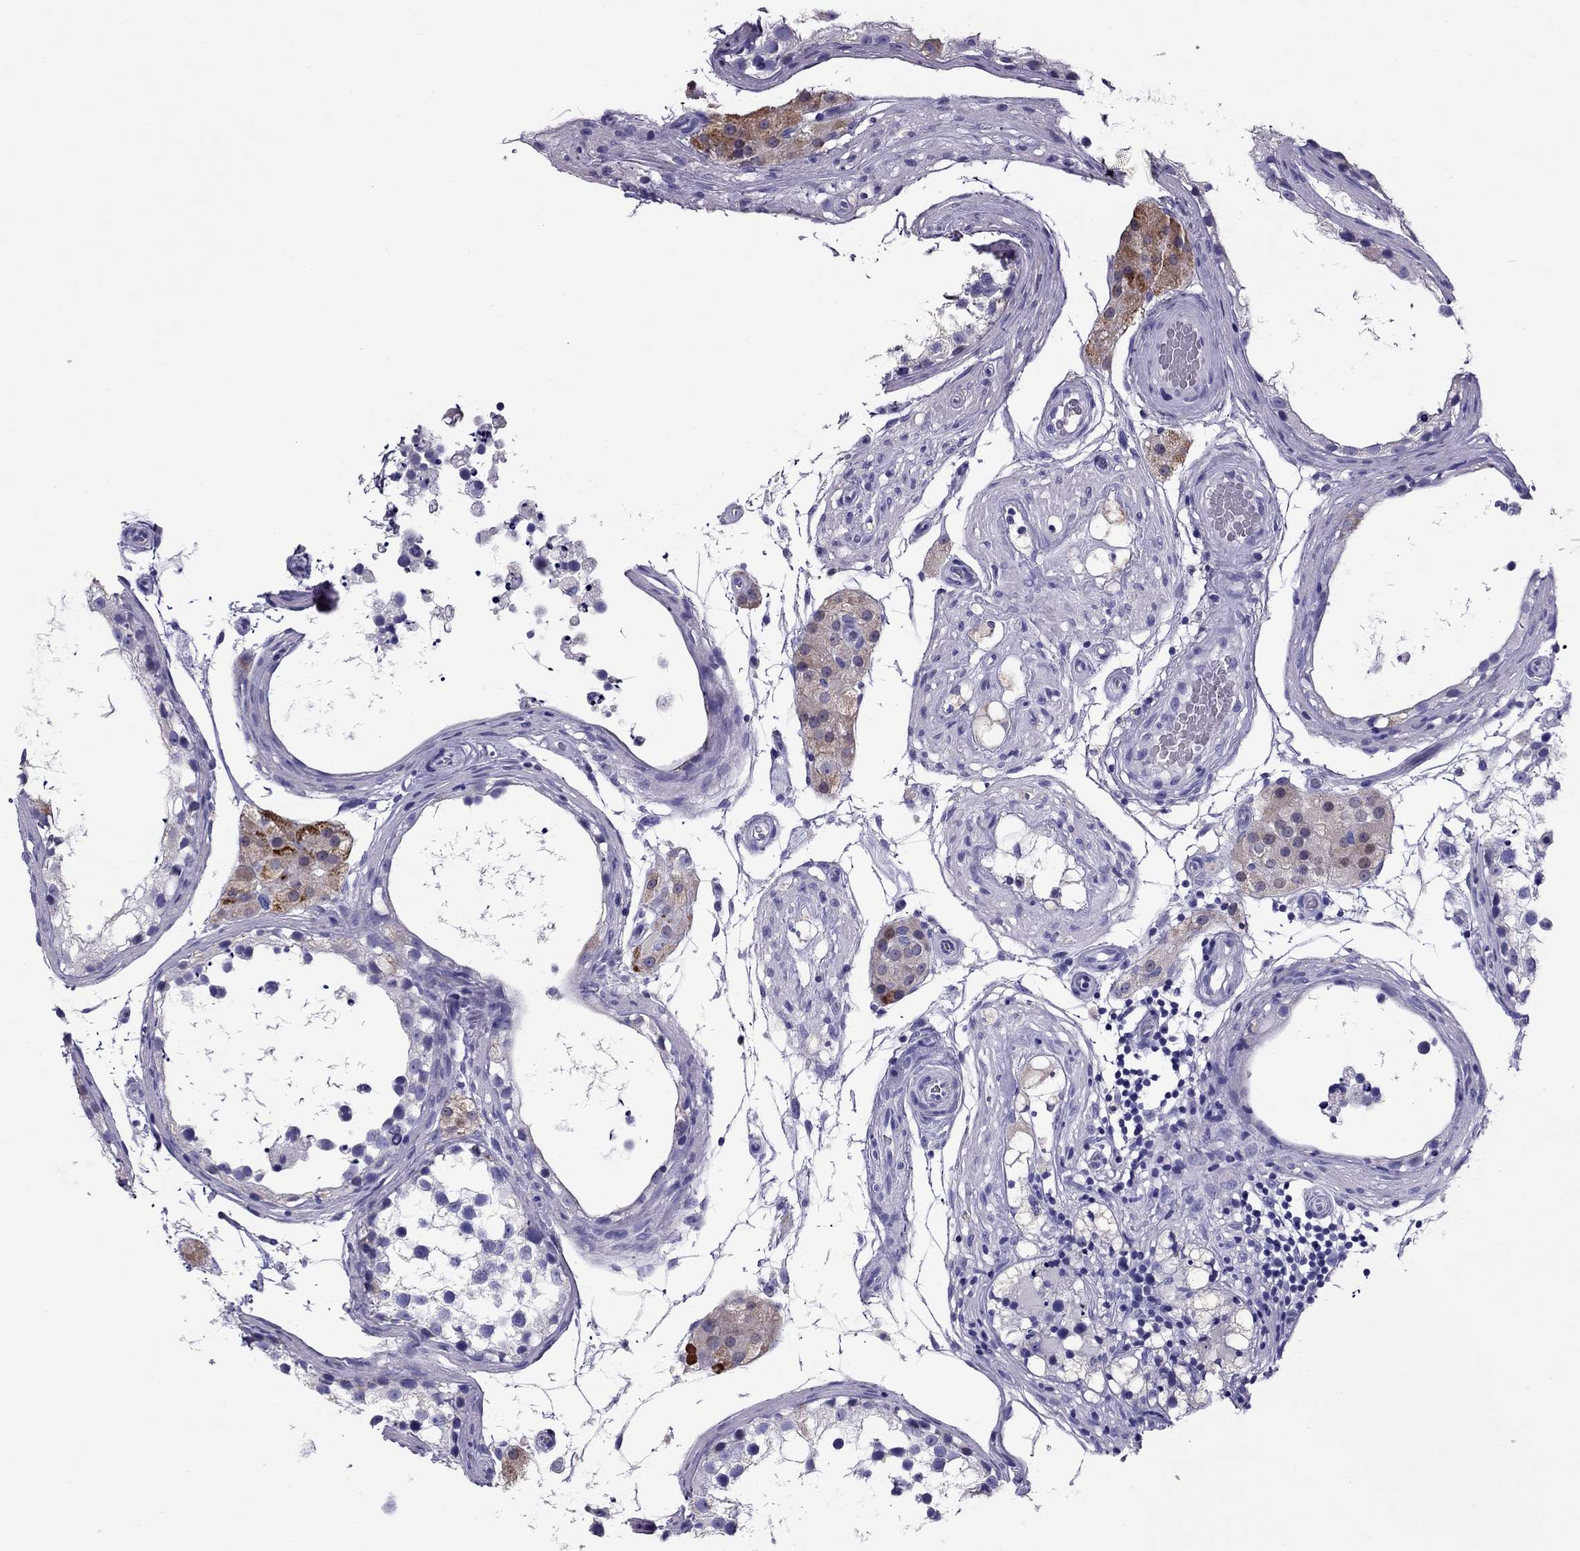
{"staining": {"intensity": "negative", "quantity": "none", "location": "none"}, "tissue": "testis", "cell_type": "Cells in seminiferous ducts", "image_type": "normal", "snomed": [{"axis": "morphology", "description": "Normal tissue, NOS"}, {"axis": "morphology", "description": "Seminoma, NOS"}, {"axis": "topography", "description": "Testis"}], "caption": "Immunohistochemistry of benign human testis displays no expression in cells in seminiferous ducts.", "gene": "TTLL13", "patient": {"sex": "male", "age": 65}}